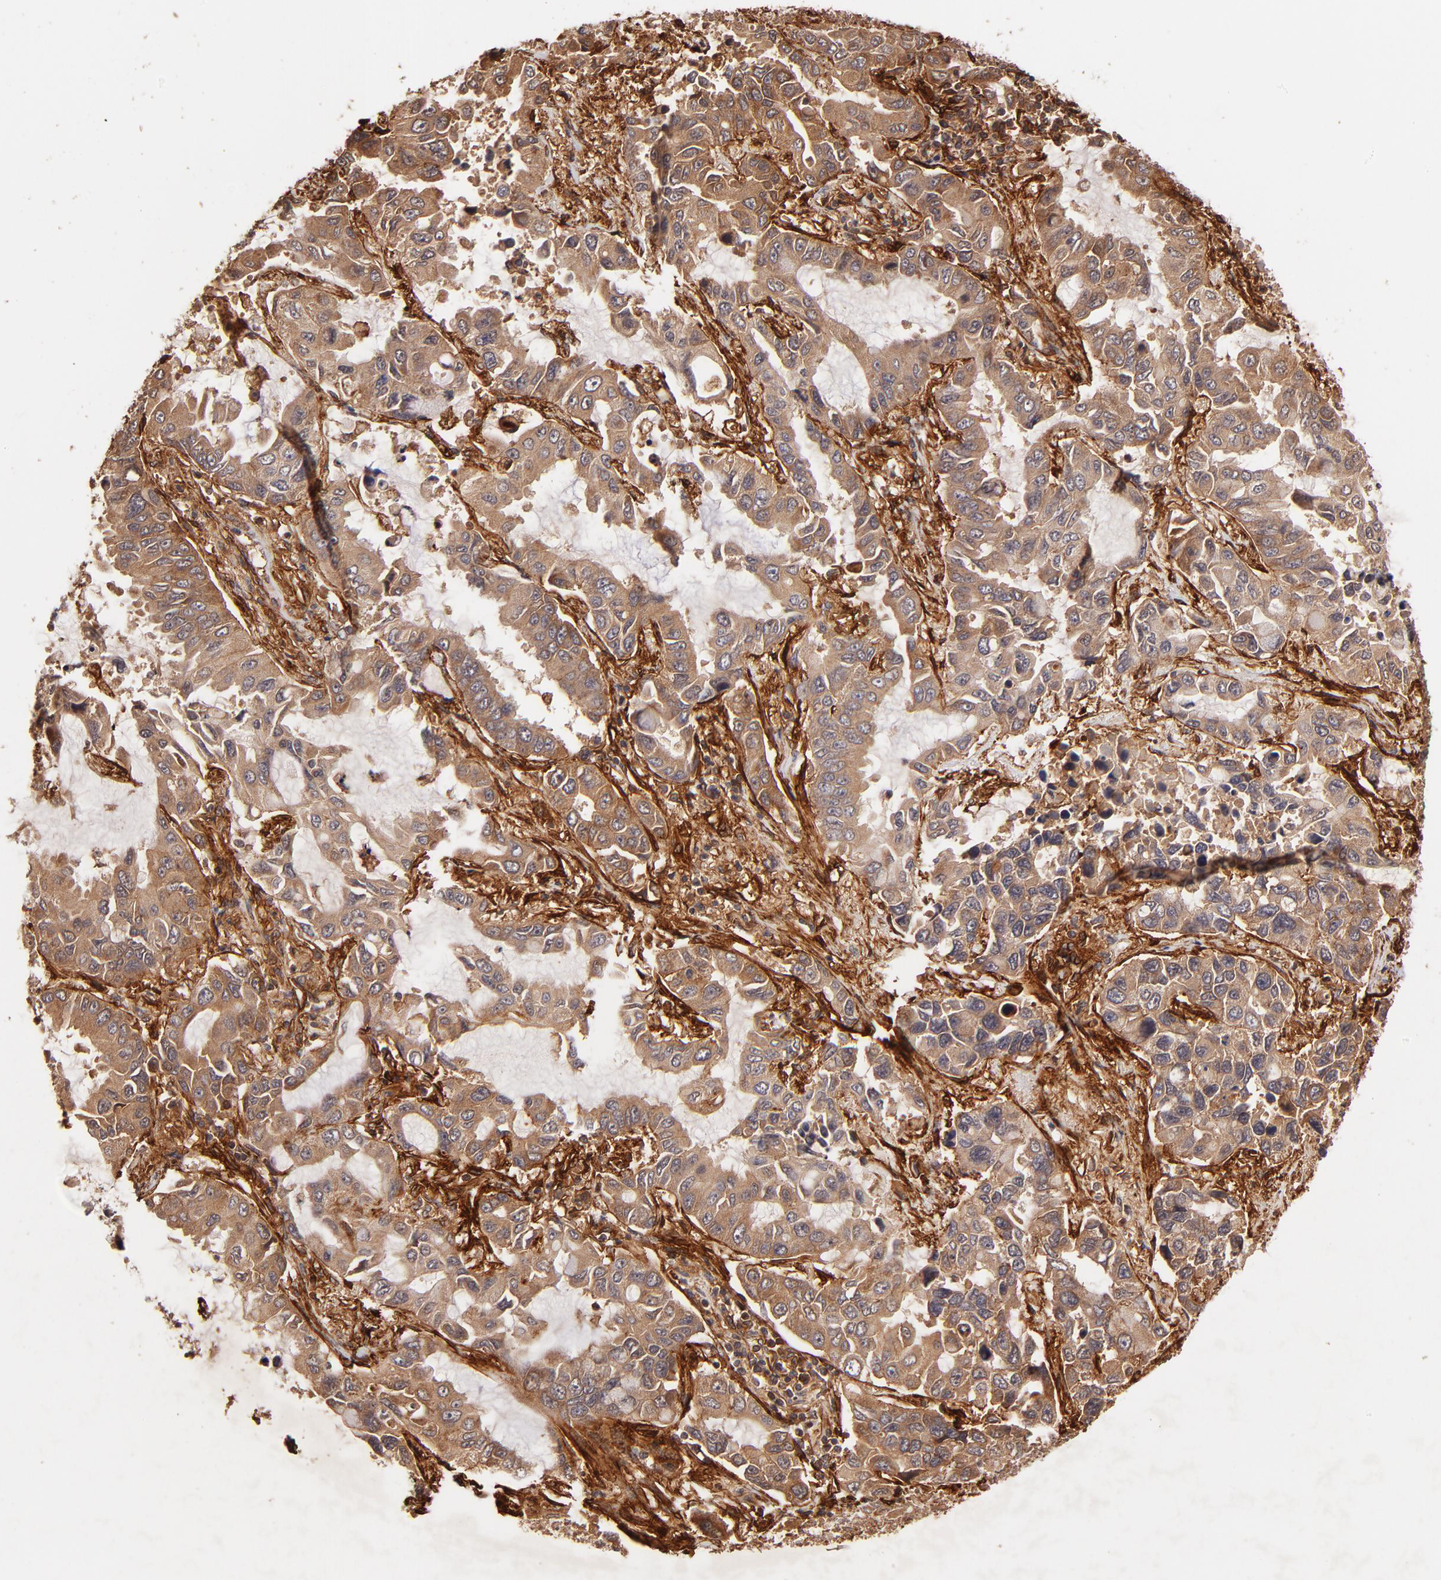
{"staining": {"intensity": "moderate", "quantity": ">75%", "location": "cytoplasmic/membranous"}, "tissue": "lung cancer", "cell_type": "Tumor cells", "image_type": "cancer", "snomed": [{"axis": "morphology", "description": "Adenocarcinoma, NOS"}, {"axis": "topography", "description": "Lung"}], "caption": "Lung adenocarcinoma stained with a protein marker shows moderate staining in tumor cells.", "gene": "ITGB1", "patient": {"sex": "male", "age": 64}}